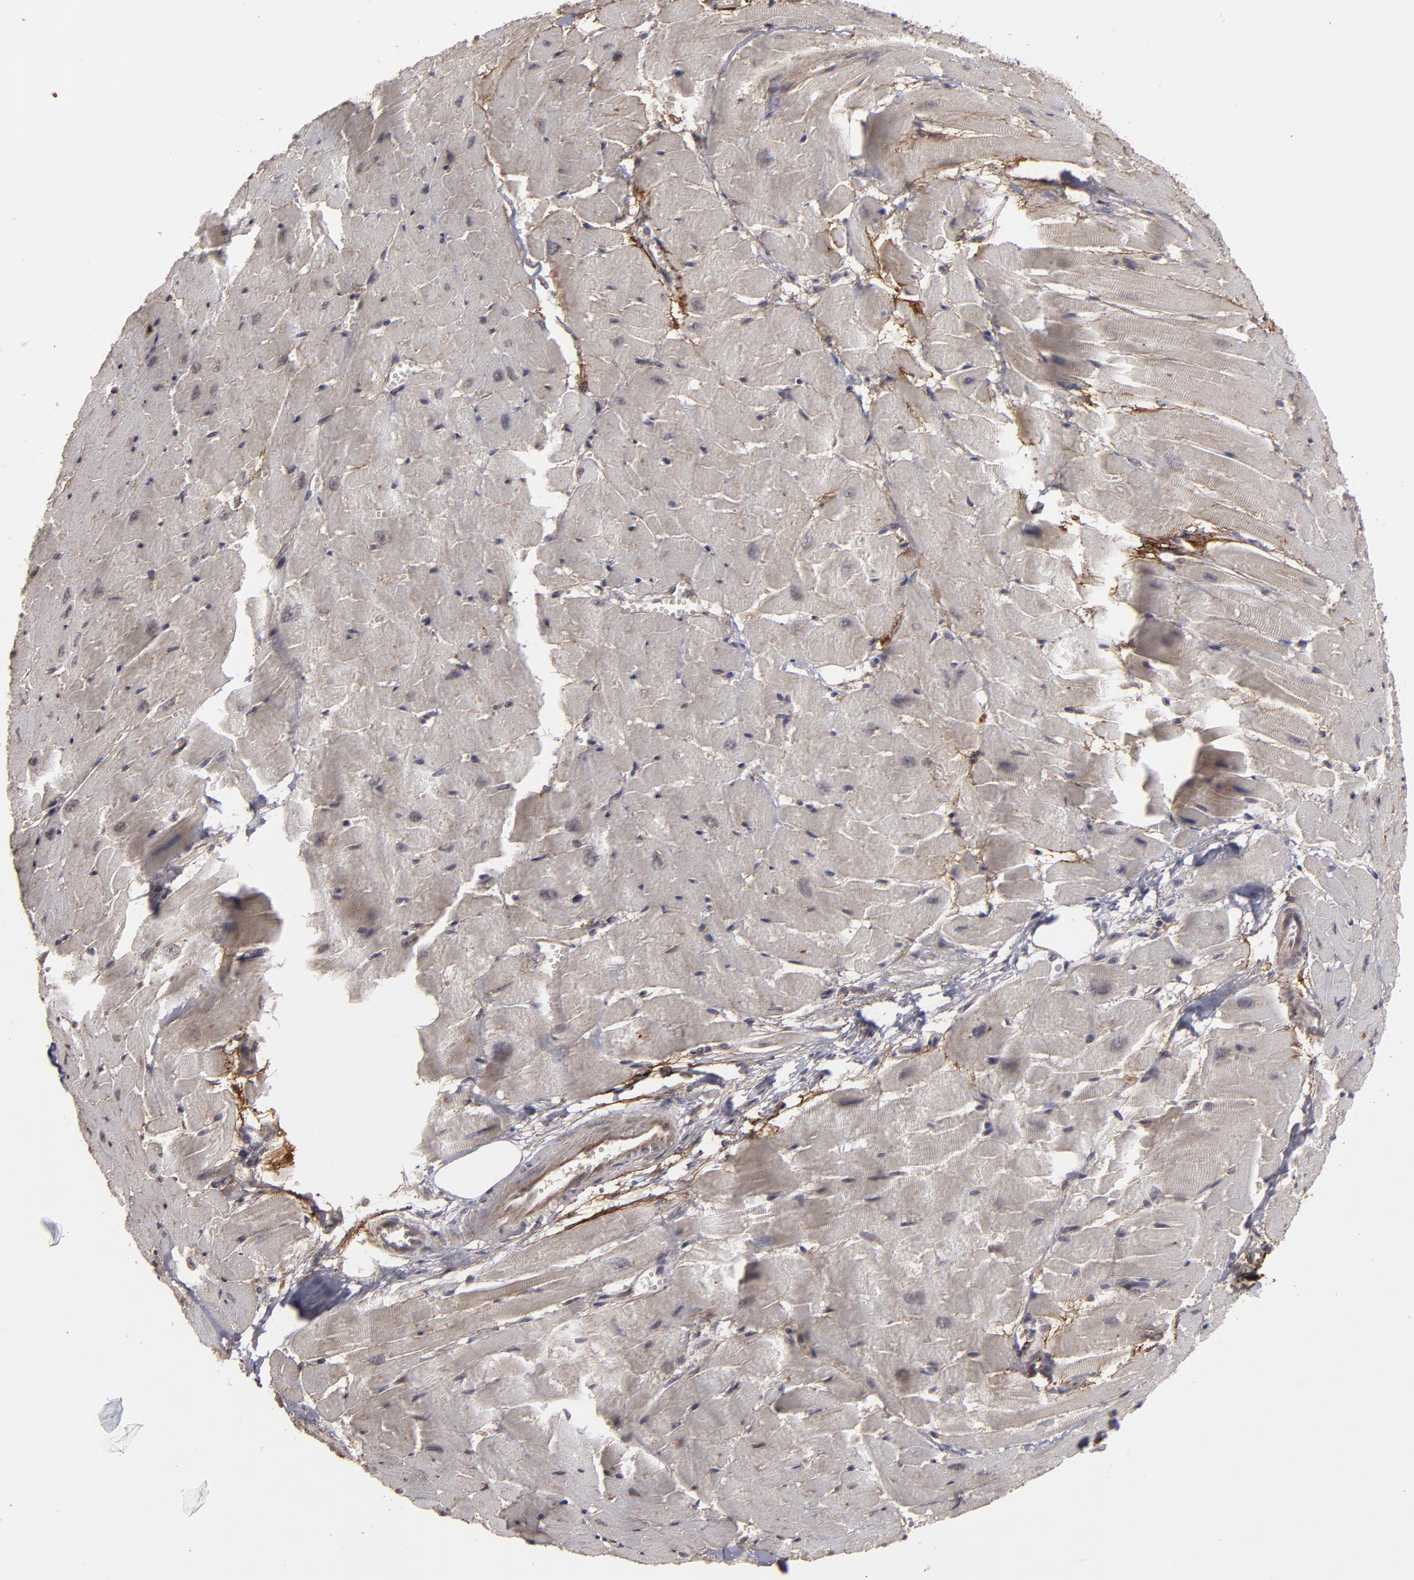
{"staining": {"intensity": "negative", "quantity": "none", "location": "none"}, "tissue": "heart muscle", "cell_type": "Cardiomyocytes", "image_type": "normal", "snomed": [{"axis": "morphology", "description": "Normal tissue, NOS"}, {"axis": "topography", "description": "Heart"}], "caption": "Histopathology image shows no protein staining in cardiomyocytes of normal heart muscle. (Stains: DAB IHC with hematoxylin counter stain, Microscopy: brightfield microscopy at high magnification).", "gene": "CD55", "patient": {"sex": "female", "age": 19}}